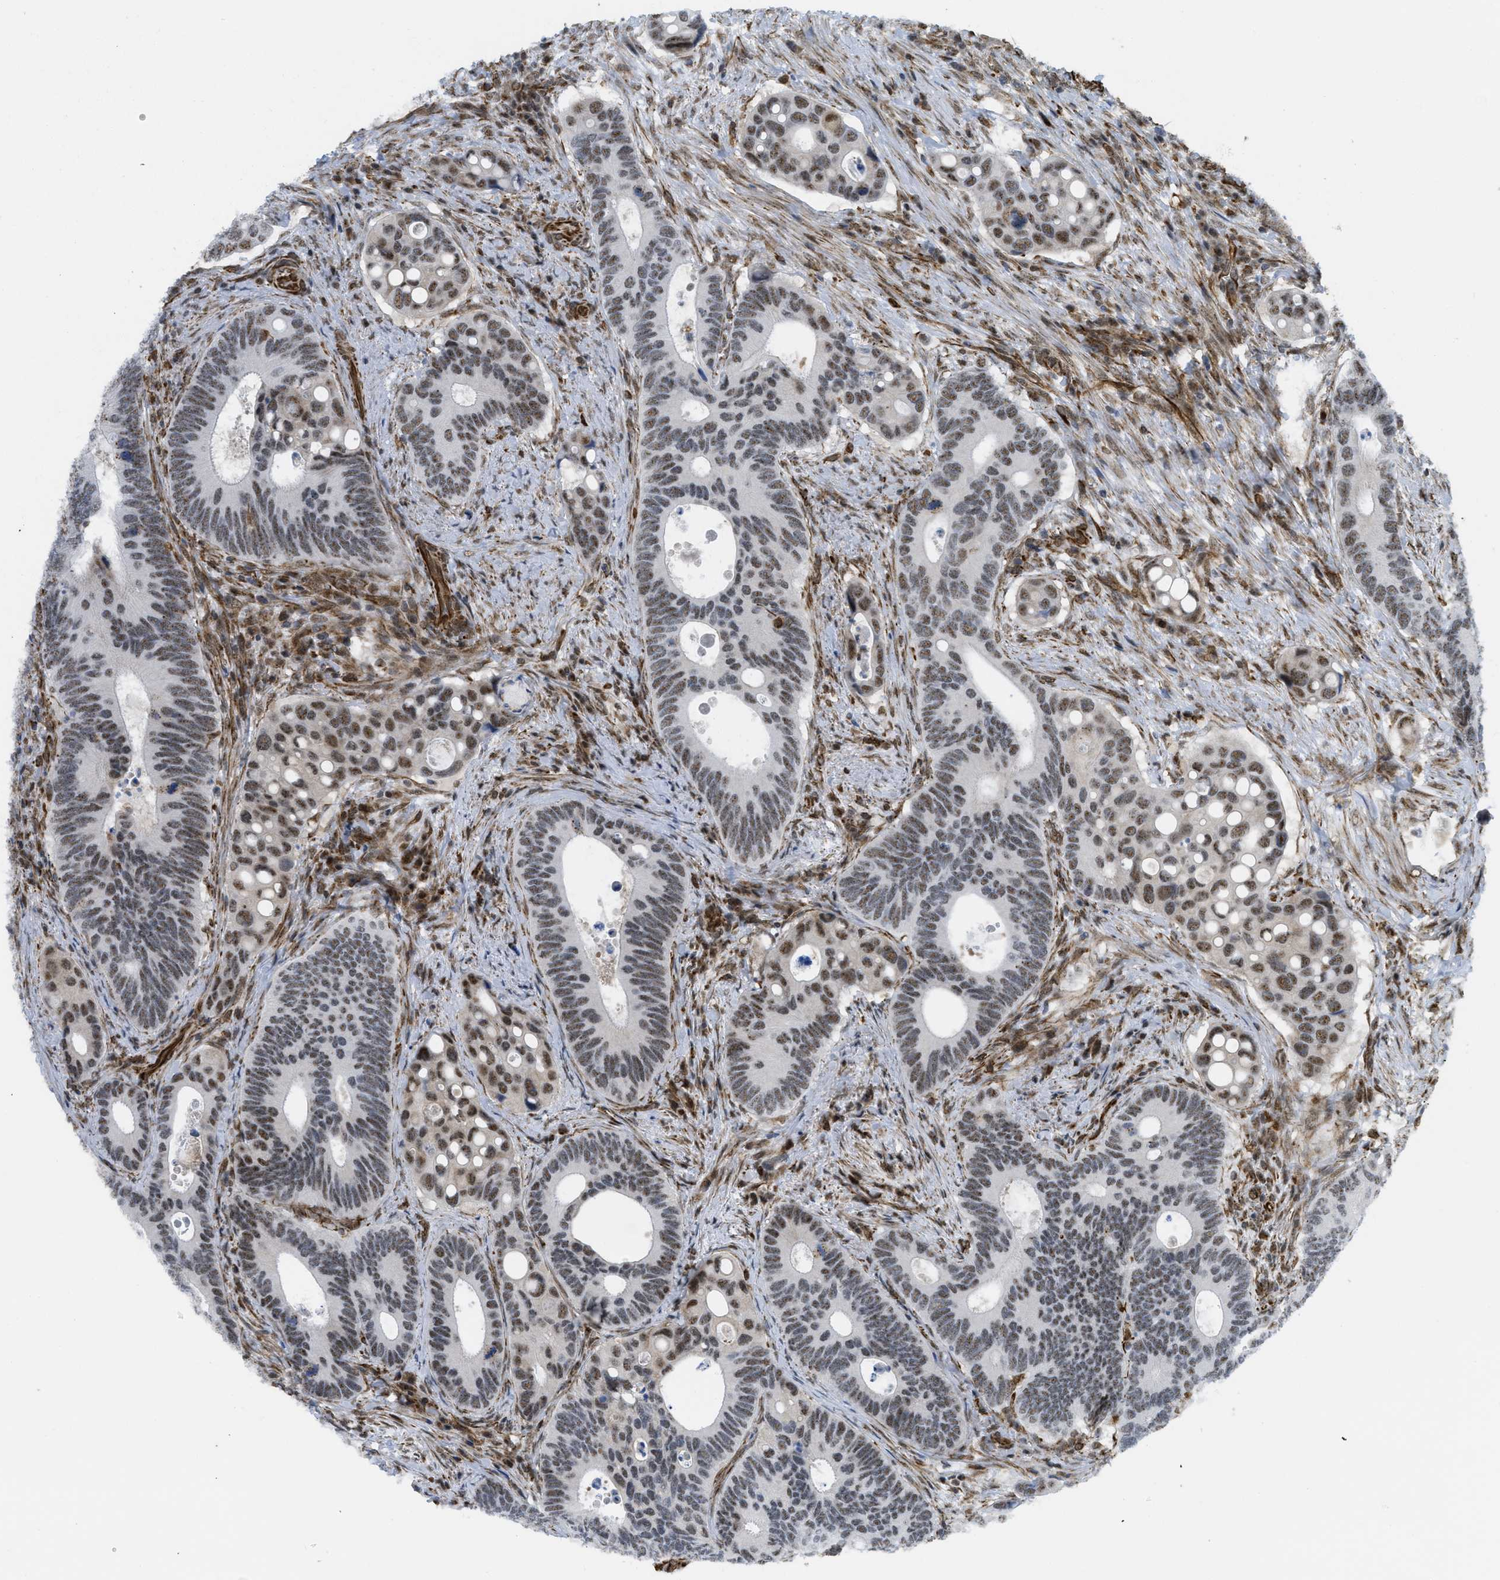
{"staining": {"intensity": "weak", "quantity": "25%-75%", "location": "nuclear"}, "tissue": "colorectal cancer", "cell_type": "Tumor cells", "image_type": "cancer", "snomed": [{"axis": "morphology", "description": "Inflammation, NOS"}, {"axis": "morphology", "description": "Adenocarcinoma, NOS"}, {"axis": "topography", "description": "Colon"}], "caption": "Adenocarcinoma (colorectal) tissue displays weak nuclear staining in about 25%-75% of tumor cells, visualized by immunohistochemistry.", "gene": "LRRC8B", "patient": {"sex": "male", "age": 72}}